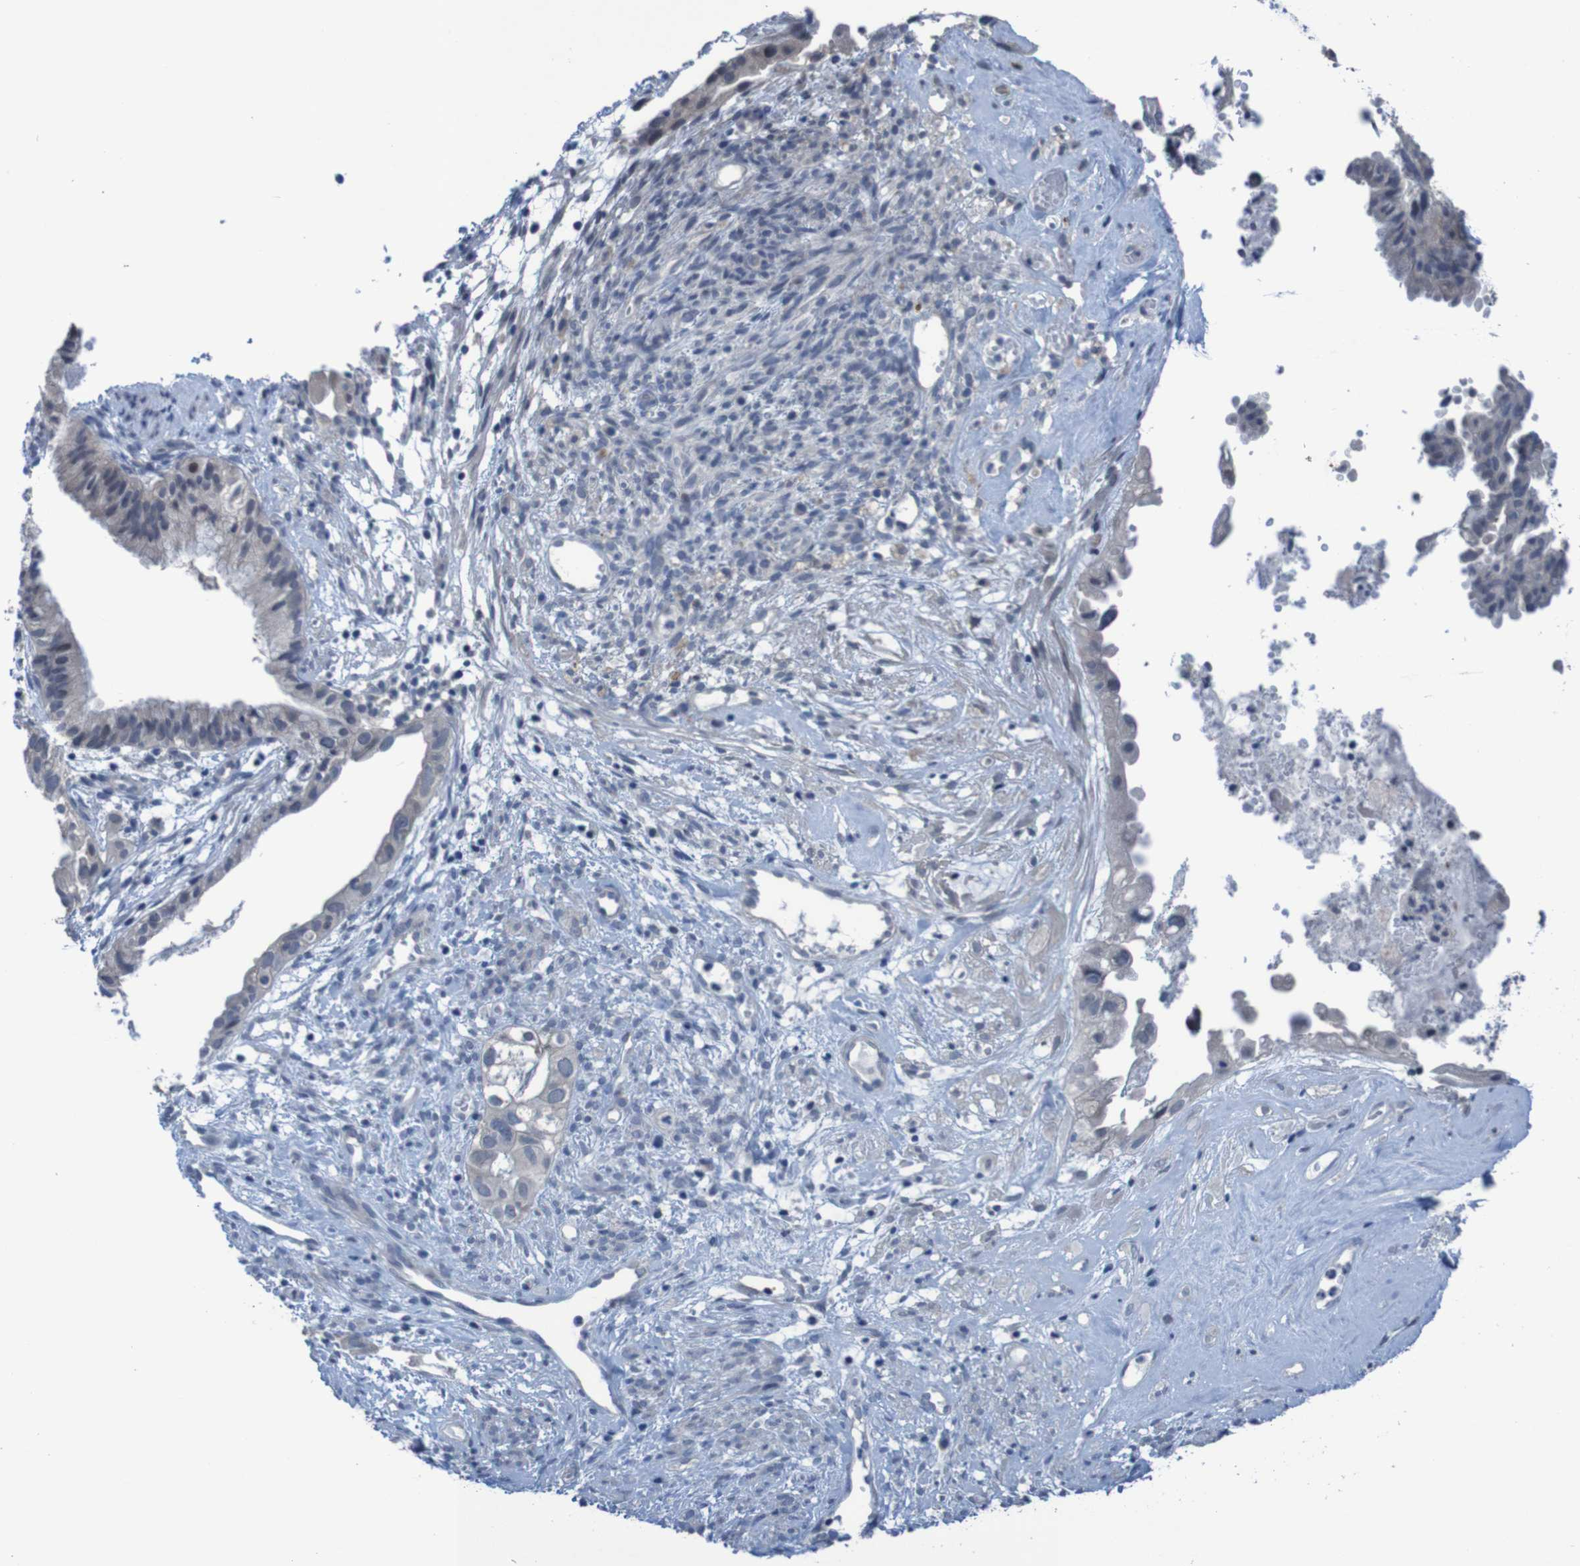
{"staining": {"intensity": "negative", "quantity": "none", "location": "none"}, "tissue": "cervical cancer", "cell_type": "Tumor cells", "image_type": "cancer", "snomed": [{"axis": "morphology", "description": "Normal tissue, NOS"}, {"axis": "morphology", "description": "Adenocarcinoma, NOS"}, {"axis": "topography", "description": "Cervix"}, {"axis": "topography", "description": "Endometrium"}], "caption": "DAB immunohistochemical staining of cervical cancer (adenocarcinoma) demonstrates no significant positivity in tumor cells. (DAB IHC, high magnification).", "gene": "CLDN18", "patient": {"sex": "female", "age": 86}}